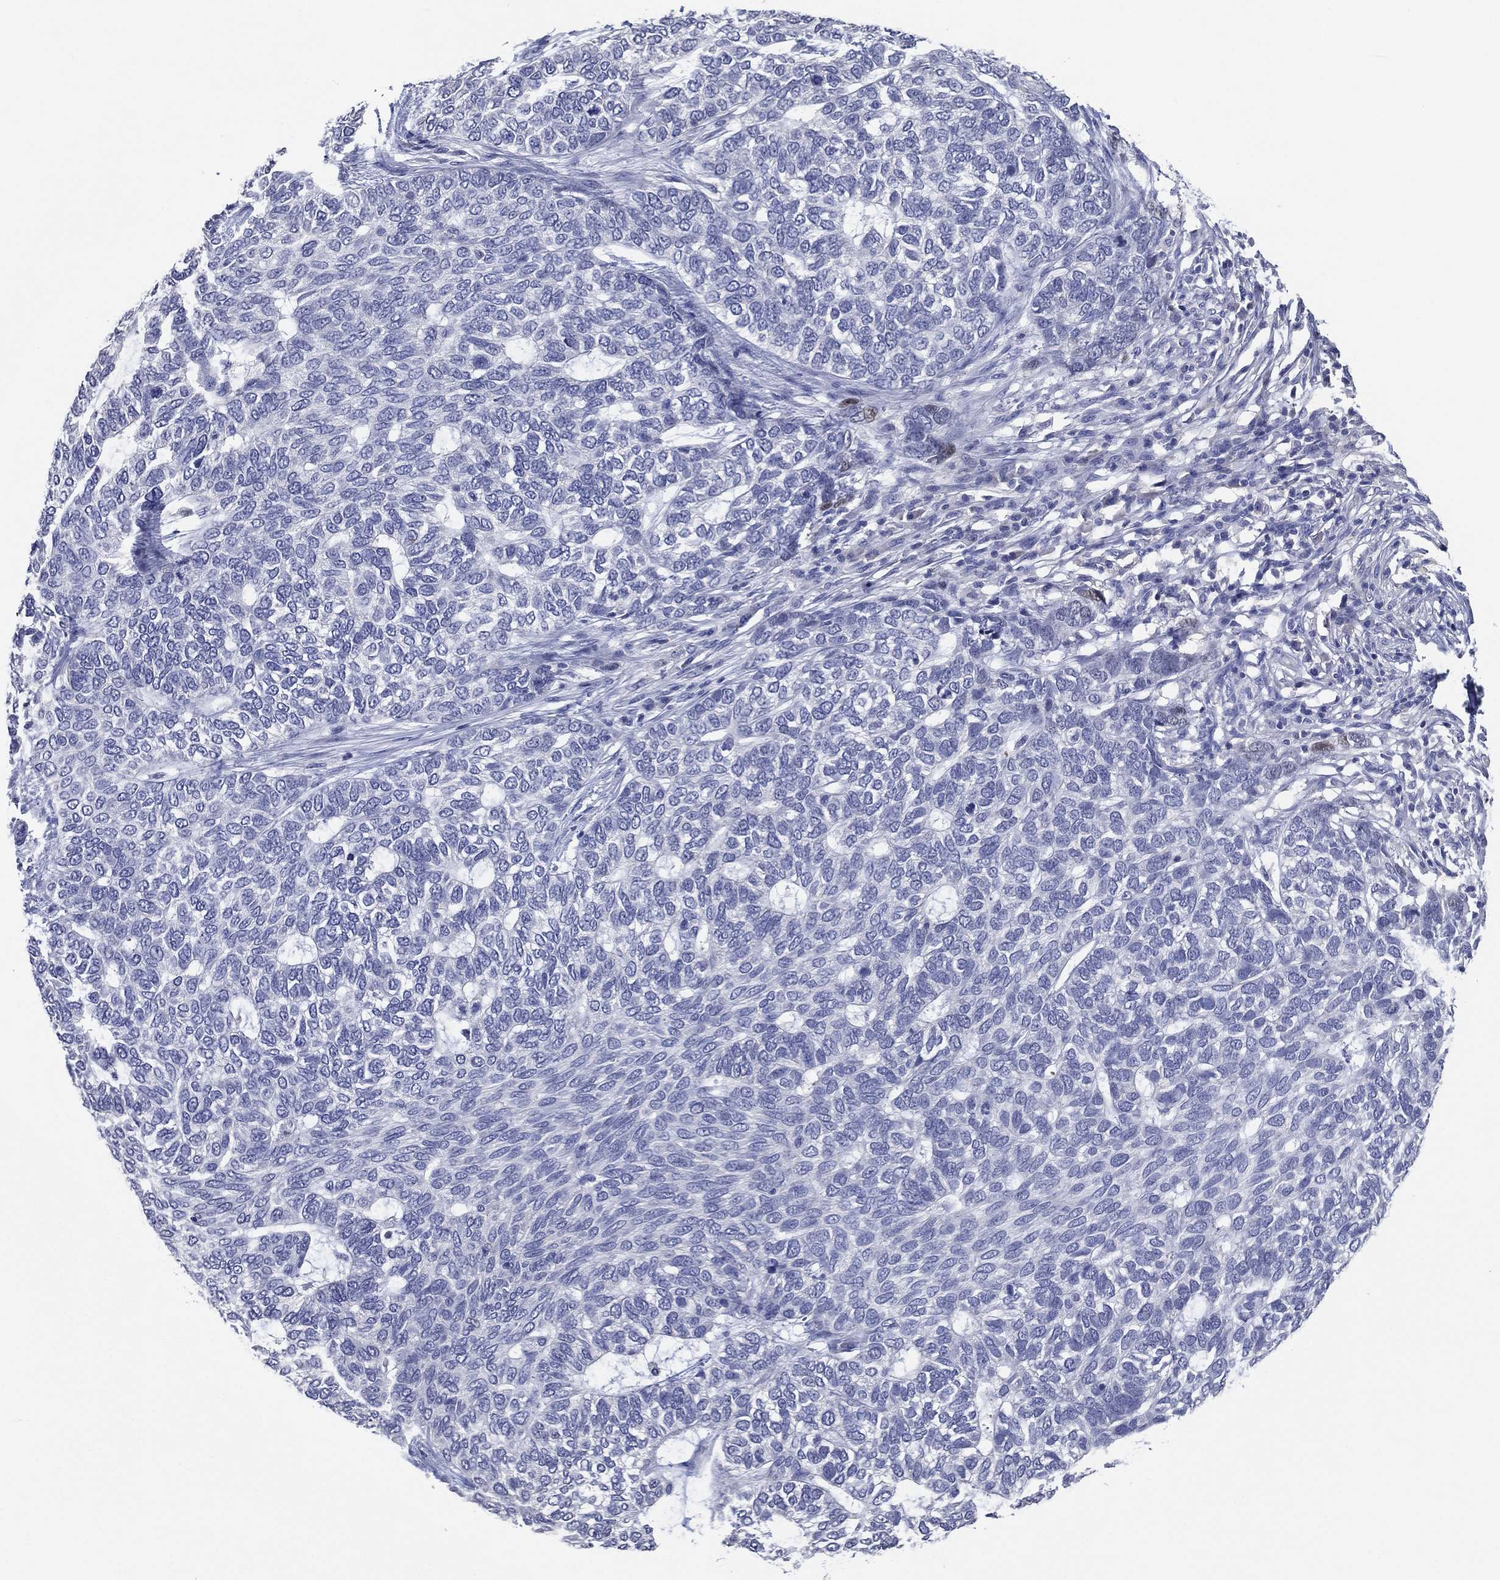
{"staining": {"intensity": "negative", "quantity": "none", "location": "none"}, "tissue": "skin cancer", "cell_type": "Tumor cells", "image_type": "cancer", "snomed": [{"axis": "morphology", "description": "Basal cell carcinoma"}, {"axis": "topography", "description": "Skin"}], "caption": "An image of skin cancer (basal cell carcinoma) stained for a protein displays no brown staining in tumor cells.", "gene": "TFAP2A", "patient": {"sex": "female", "age": 65}}